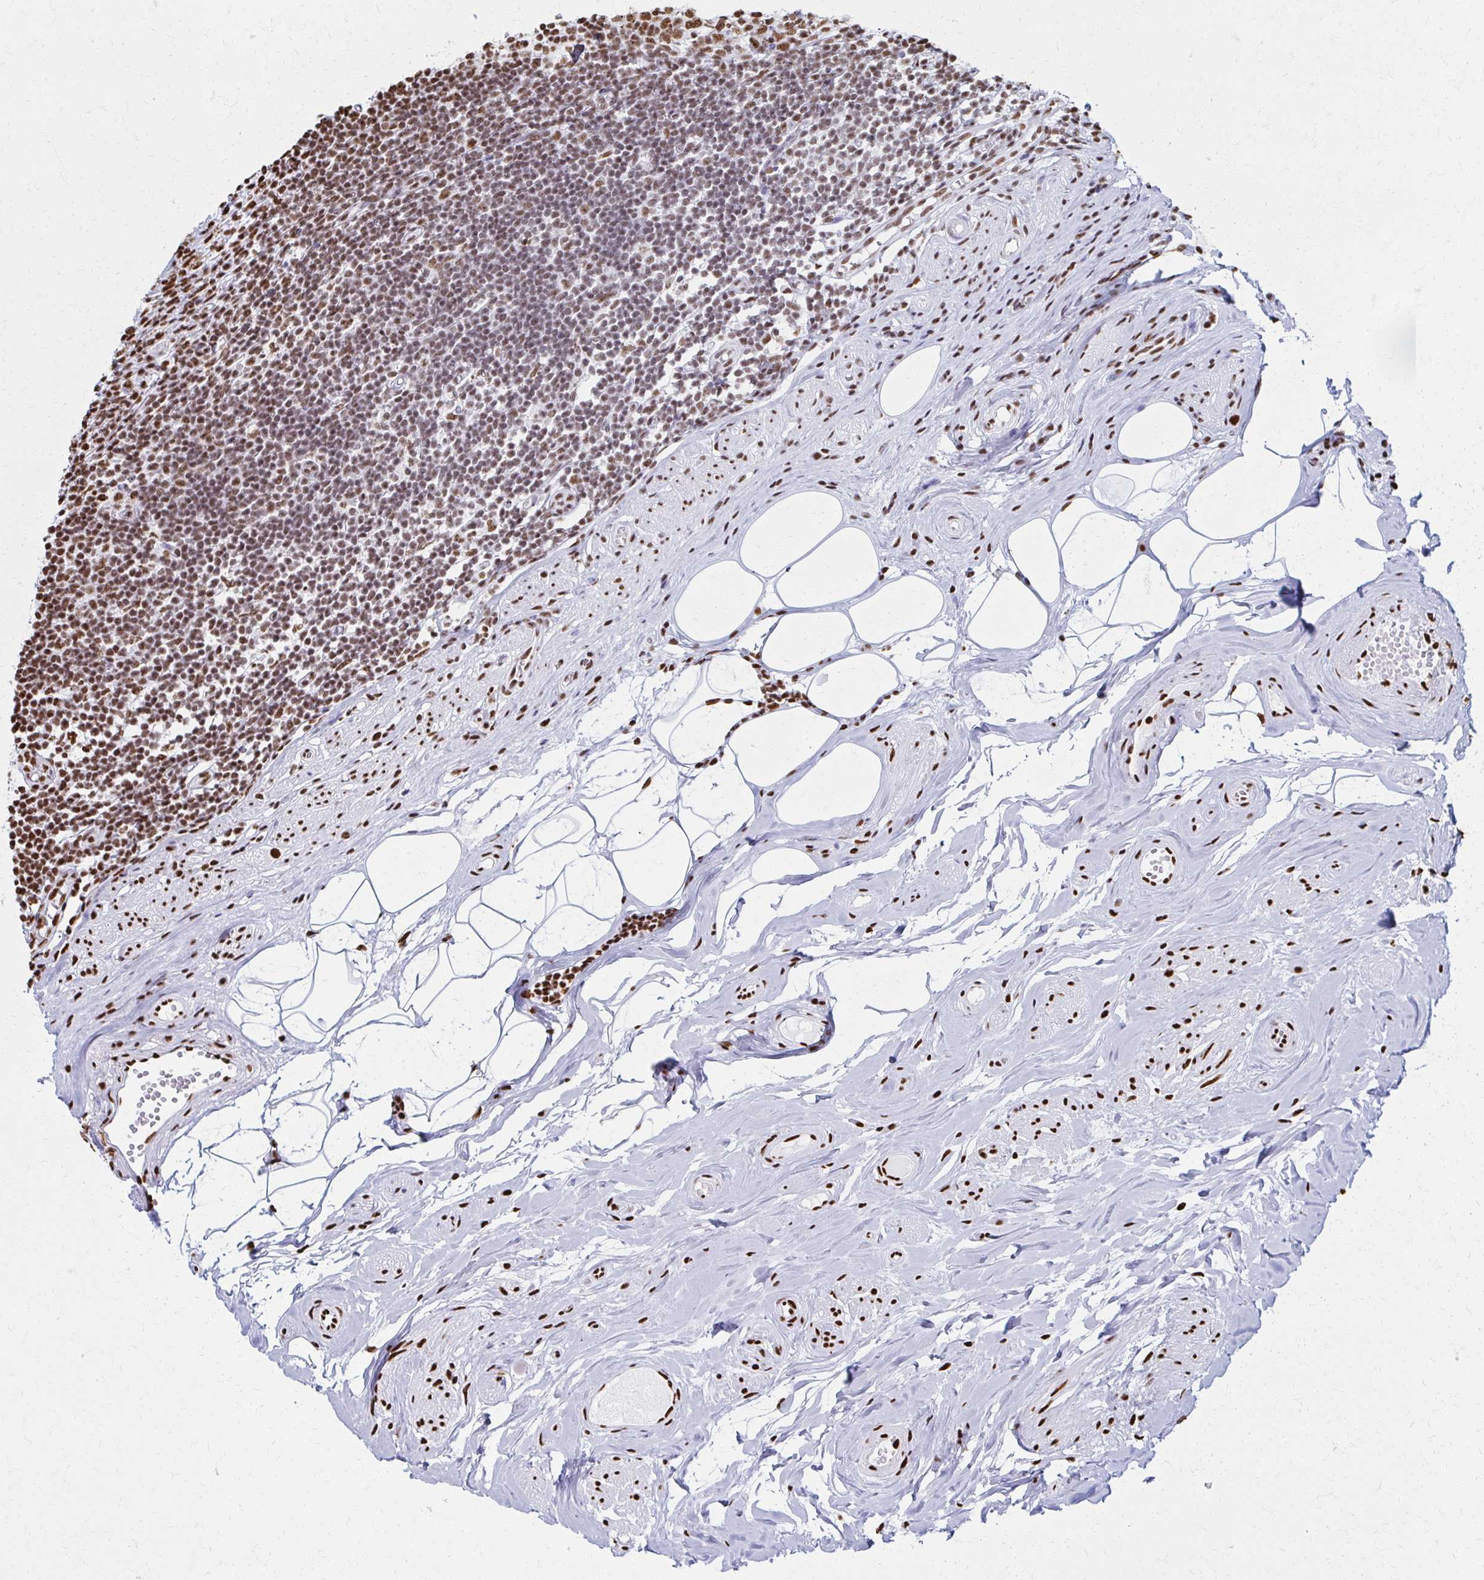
{"staining": {"intensity": "moderate", "quantity": ">75%", "location": "nuclear"}, "tissue": "appendix", "cell_type": "Glandular cells", "image_type": "normal", "snomed": [{"axis": "morphology", "description": "Normal tissue, NOS"}, {"axis": "topography", "description": "Appendix"}], "caption": "Appendix stained with DAB (3,3'-diaminobenzidine) IHC shows medium levels of moderate nuclear staining in about >75% of glandular cells. The protein of interest is shown in brown color, while the nuclei are stained blue.", "gene": "NONO", "patient": {"sex": "female", "age": 56}}